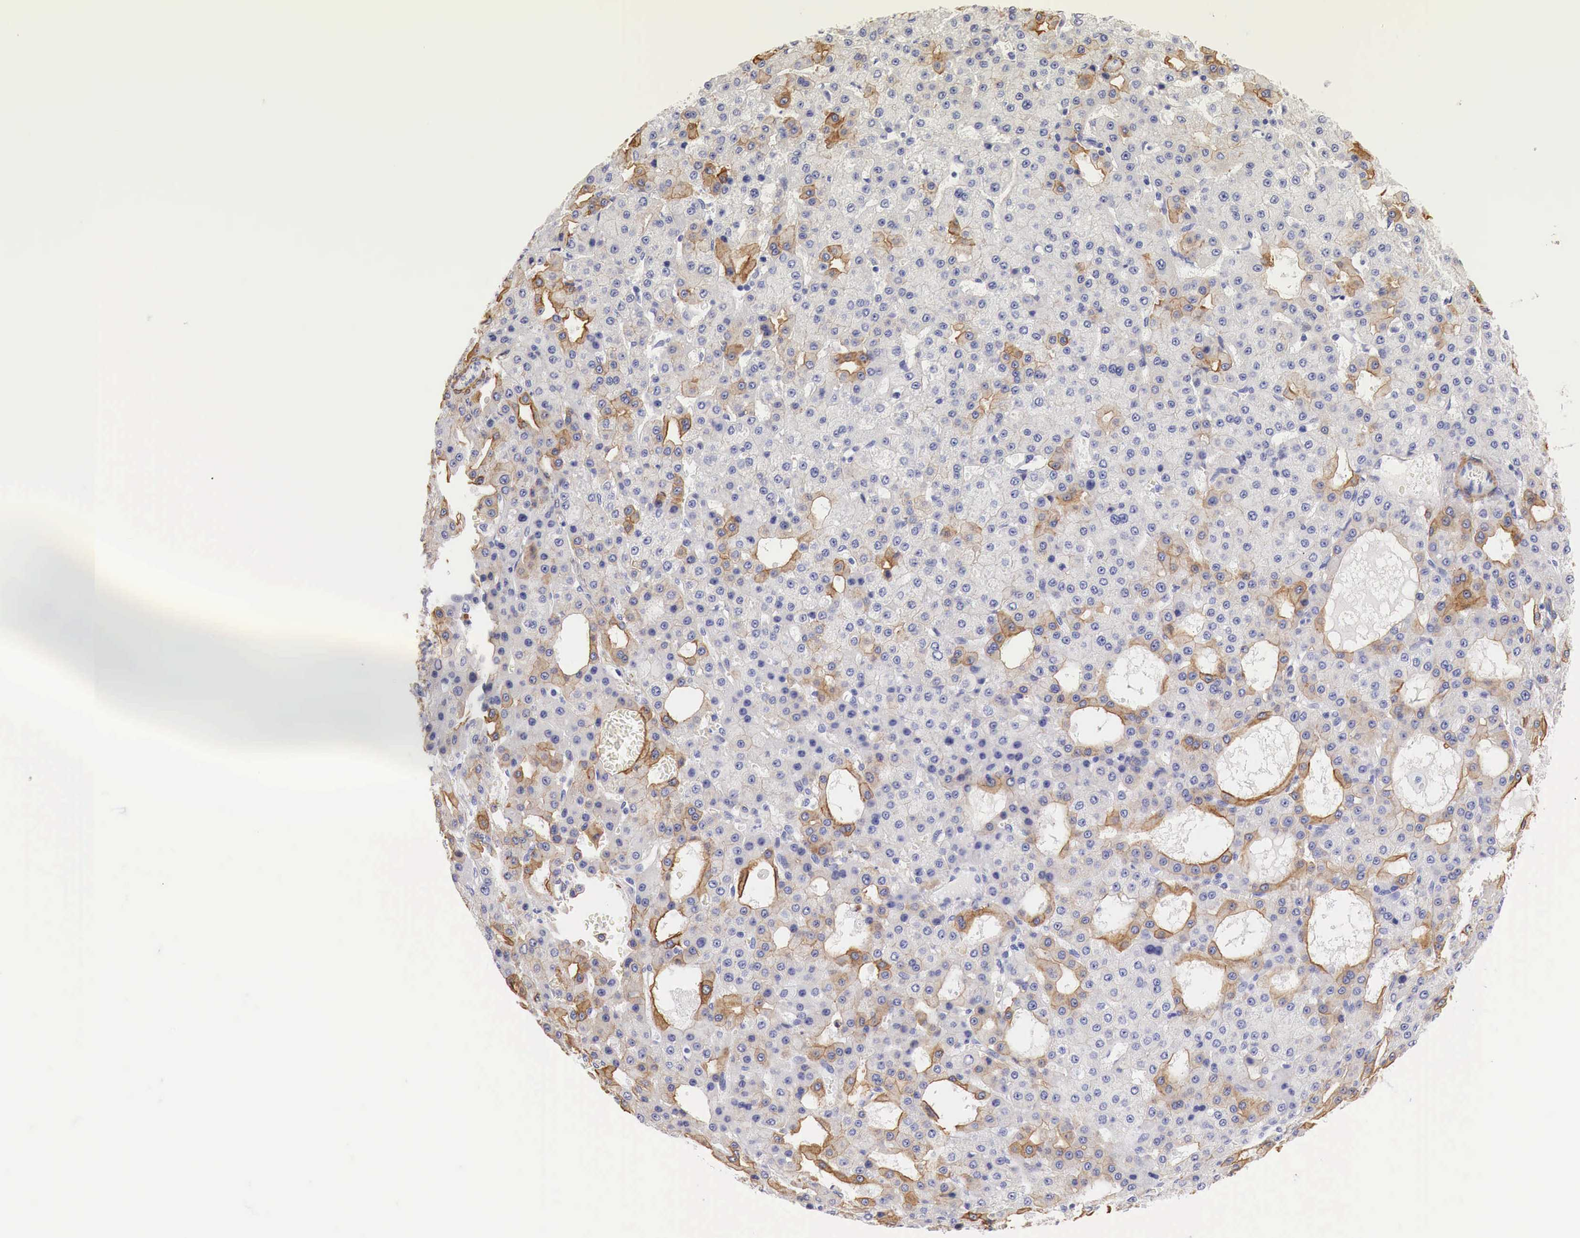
{"staining": {"intensity": "moderate", "quantity": "<25%", "location": "cytoplasmic/membranous"}, "tissue": "liver cancer", "cell_type": "Tumor cells", "image_type": "cancer", "snomed": [{"axis": "morphology", "description": "Carcinoma, Hepatocellular, NOS"}, {"axis": "topography", "description": "Liver"}], "caption": "An image of liver cancer stained for a protein demonstrates moderate cytoplasmic/membranous brown staining in tumor cells.", "gene": "TPM1", "patient": {"sex": "male", "age": 47}}